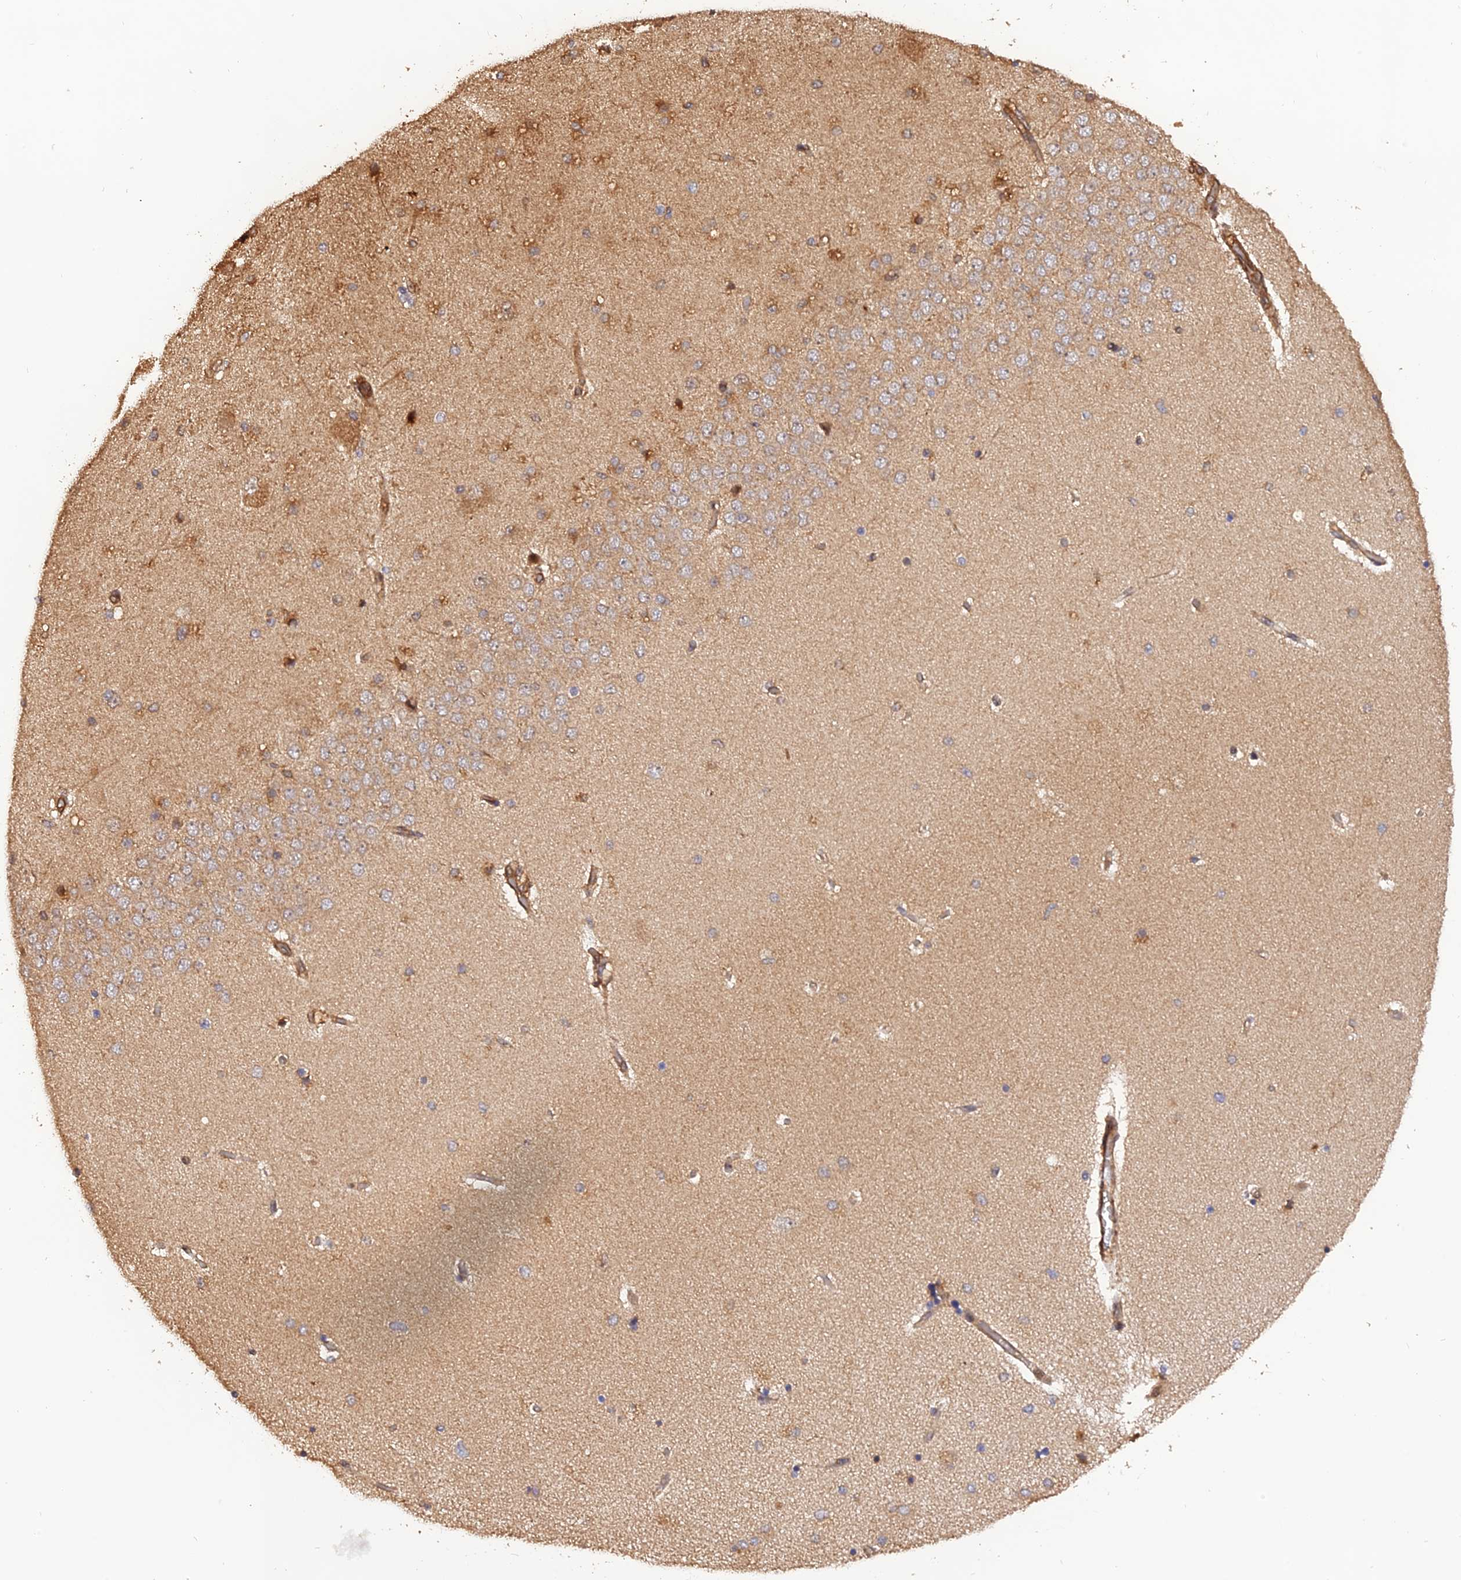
{"staining": {"intensity": "weak", "quantity": "<25%", "location": "cytoplasmic/membranous"}, "tissue": "hippocampus", "cell_type": "Glial cells", "image_type": "normal", "snomed": [{"axis": "morphology", "description": "Normal tissue, NOS"}, {"axis": "topography", "description": "Hippocampus"}], "caption": "The micrograph shows no significant positivity in glial cells of hippocampus.", "gene": "CREBL2", "patient": {"sex": "female", "age": 54}}